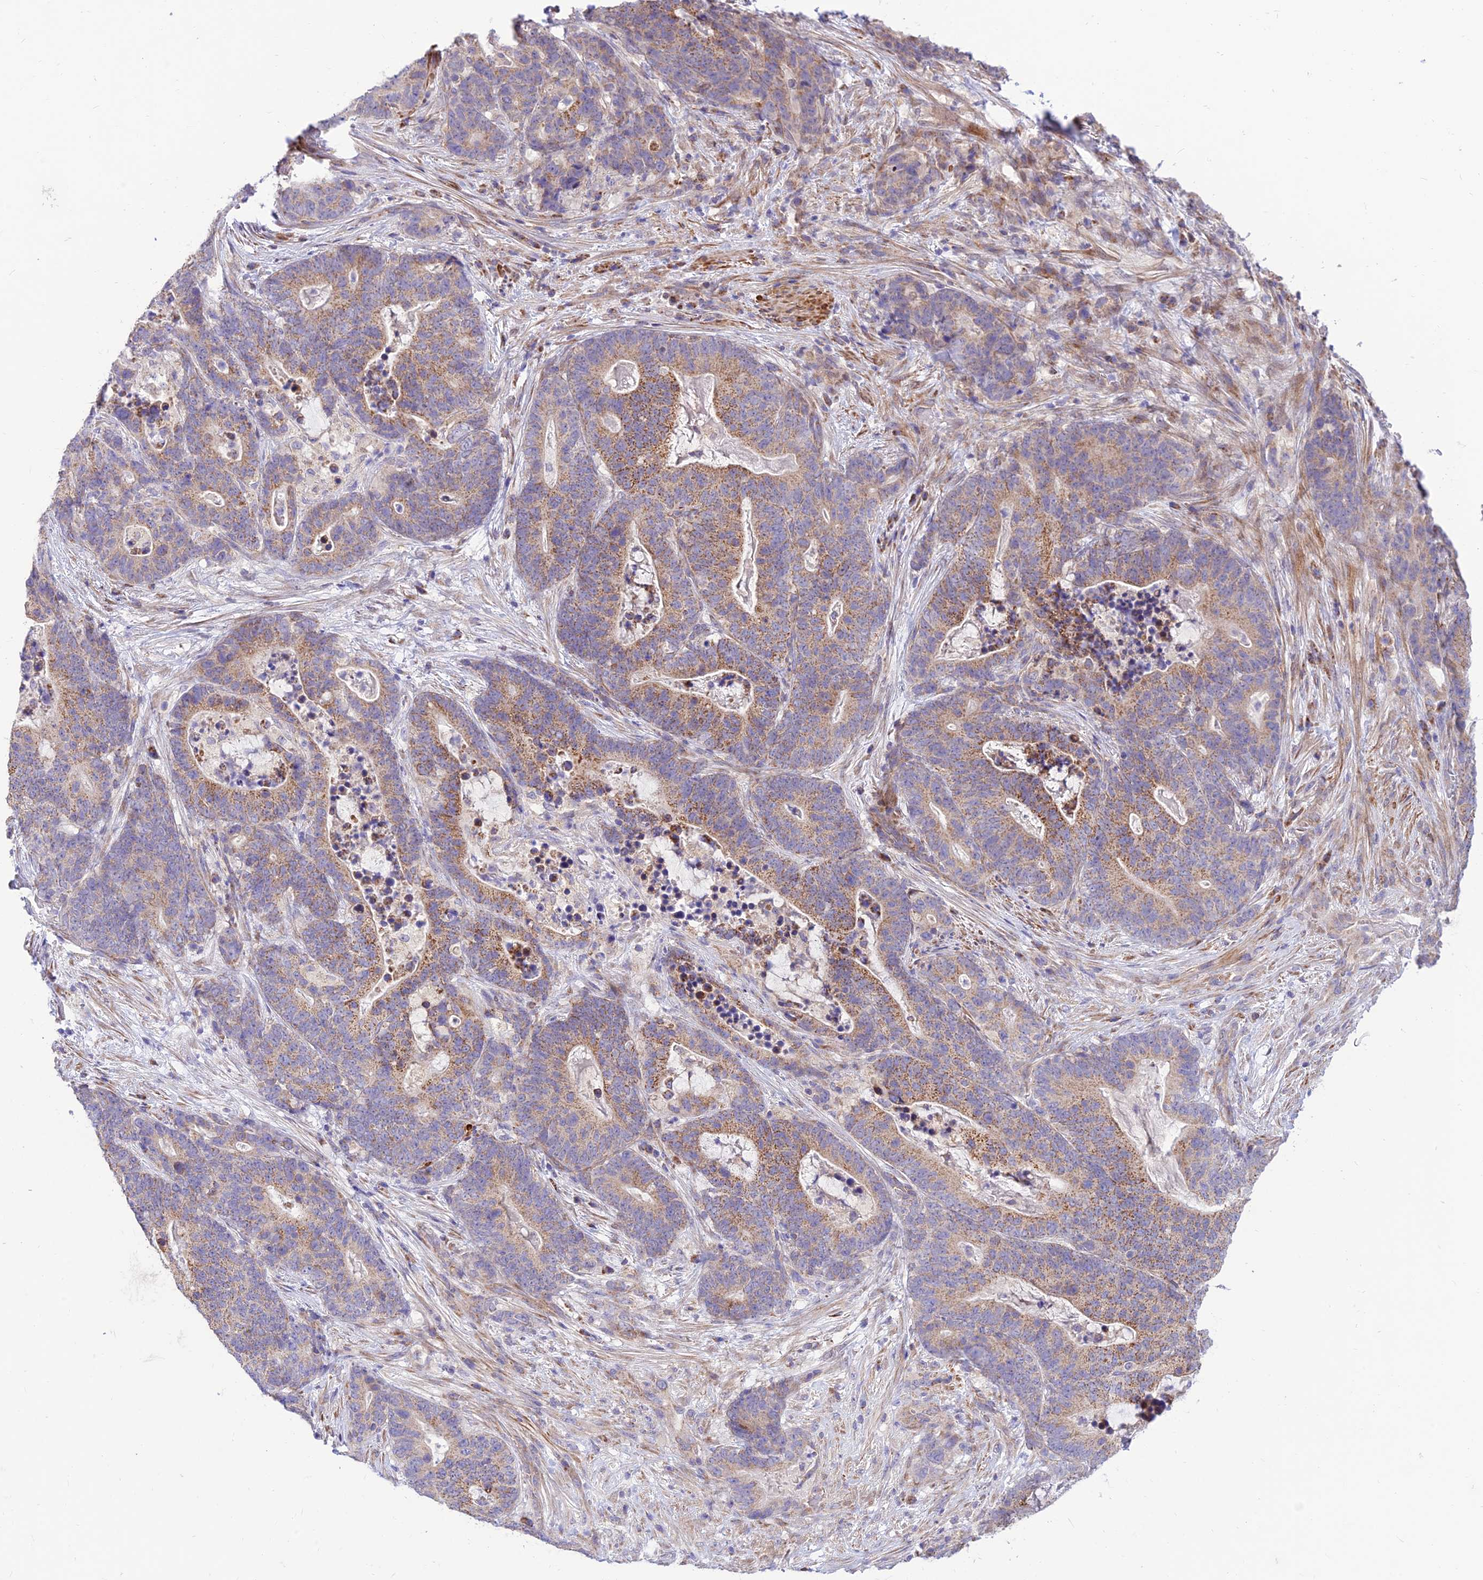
{"staining": {"intensity": "moderate", "quantity": ">75%", "location": "cytoplasmic/membranous"}, "tissue": "stomach cancer", "cell_type": "Tumor cells", "image_type": "cancer", "snomed": [{"axis": "morphology", "description": "Normal tissue, NOS"}, {"axis": "morphology", "description": "Adenocarcinoma, NOS"}, {"axis": "topography", "description": "Stomach"}], "caption": "Protein expression analysis of stomach adenocarcinoma shows moderate cytoplasmic/membranous expression in approximately >75% of tumor cells.", "gene": "FAM186B", "patient": {"sex": "female", "age": 64}}